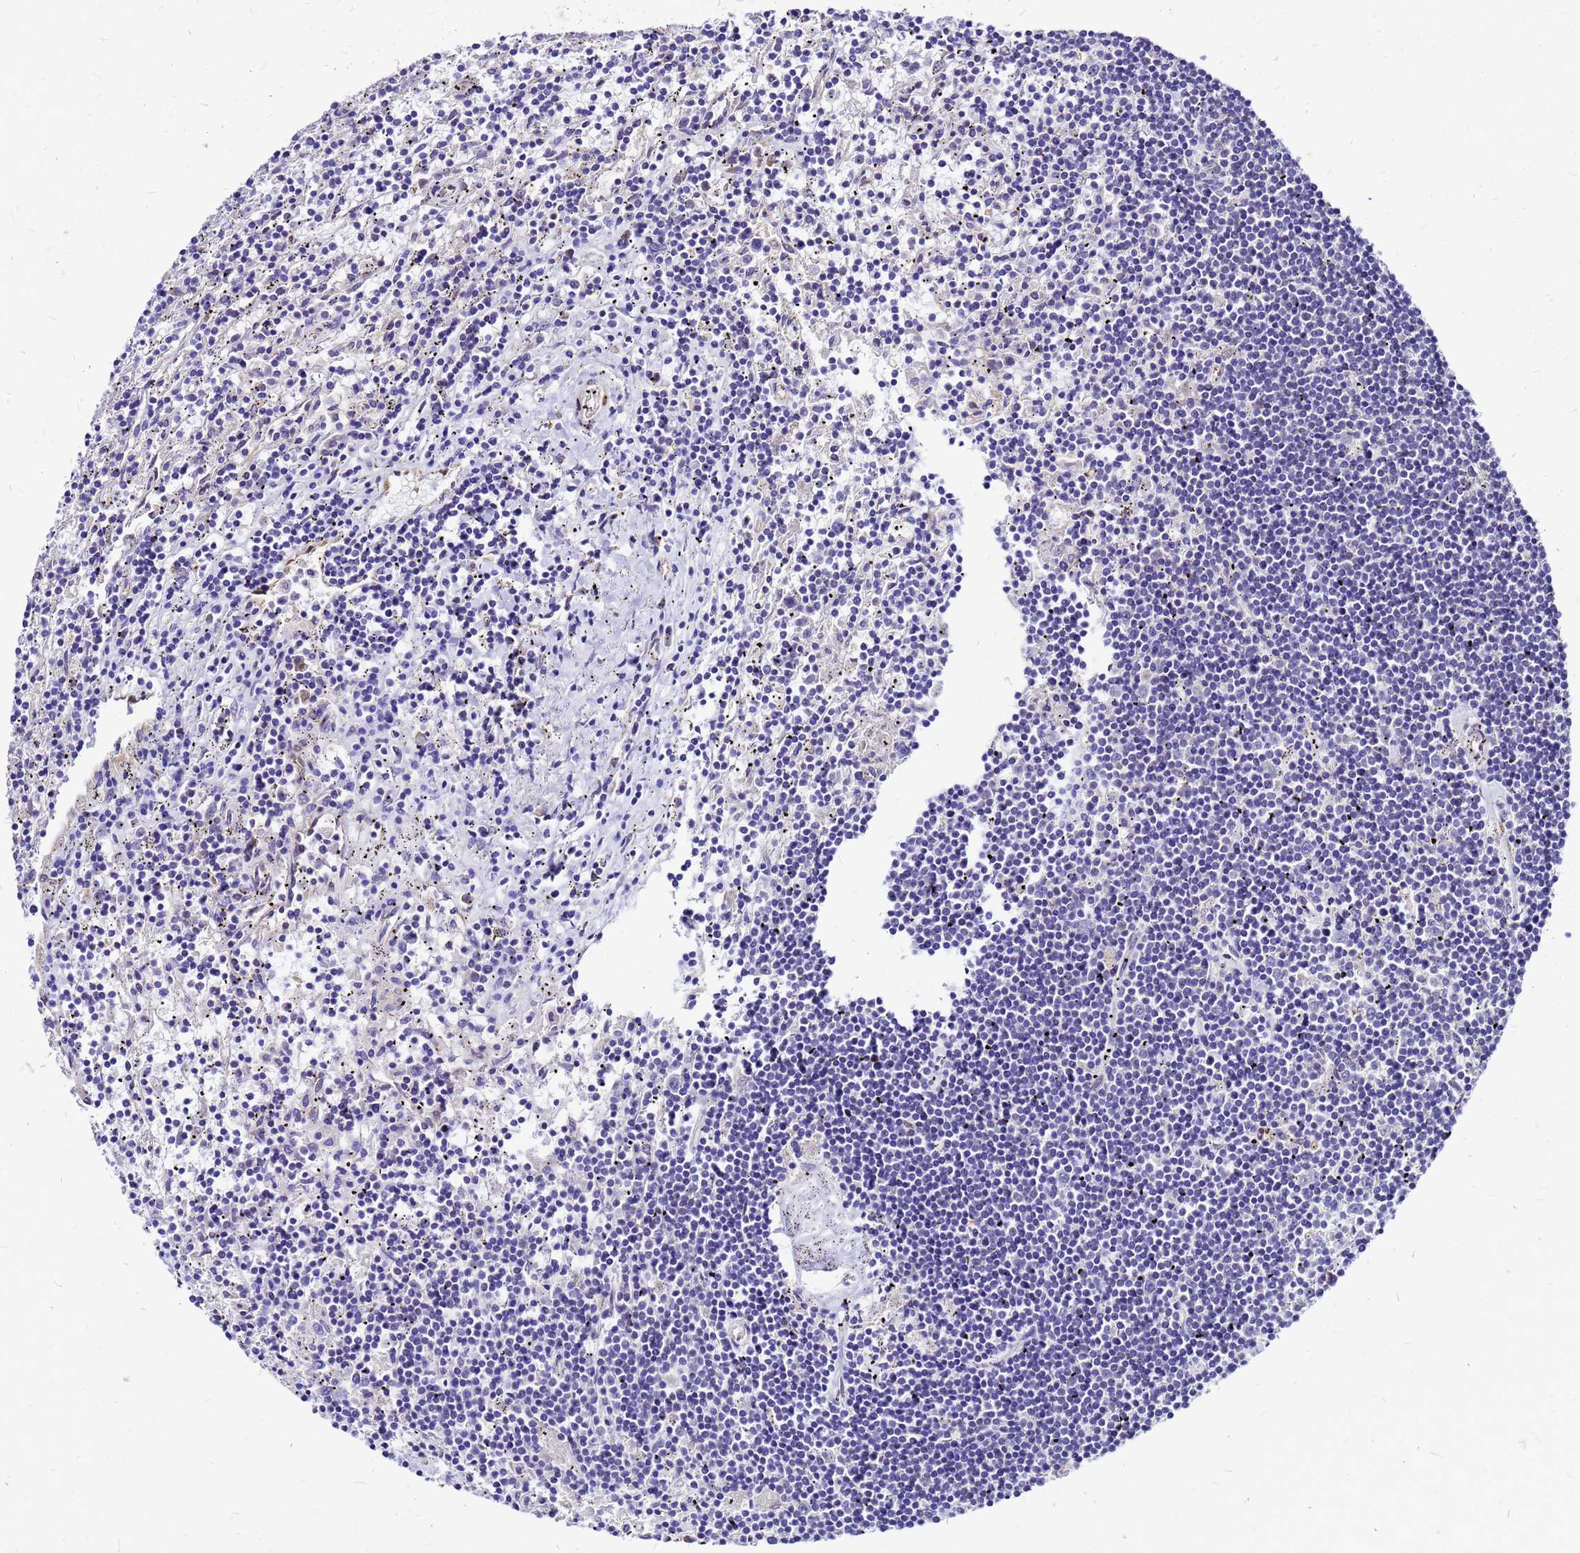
{"staining": {"intensity": "negative", "quantity": "none", "location": "none"}, "tissue": "lymphoma", "cell_type": "Tumor cells", "image_type": "cancer", "snomed": [{"axis": "morphology", "description": "Malignant lymphoma, non-Hodgkin's type, Low grade"}, {"axis": "topography", "description": "Spleen"}], "caption": "The micrograph shows no significant positivity in tumor cells of malignant lymphoma, non-Hodgkin's type (low-grade). (DAB immunohistochemistry, high magnification).", "gene": "DUSP23", "patient": {"sex": "male", "age": 76}}